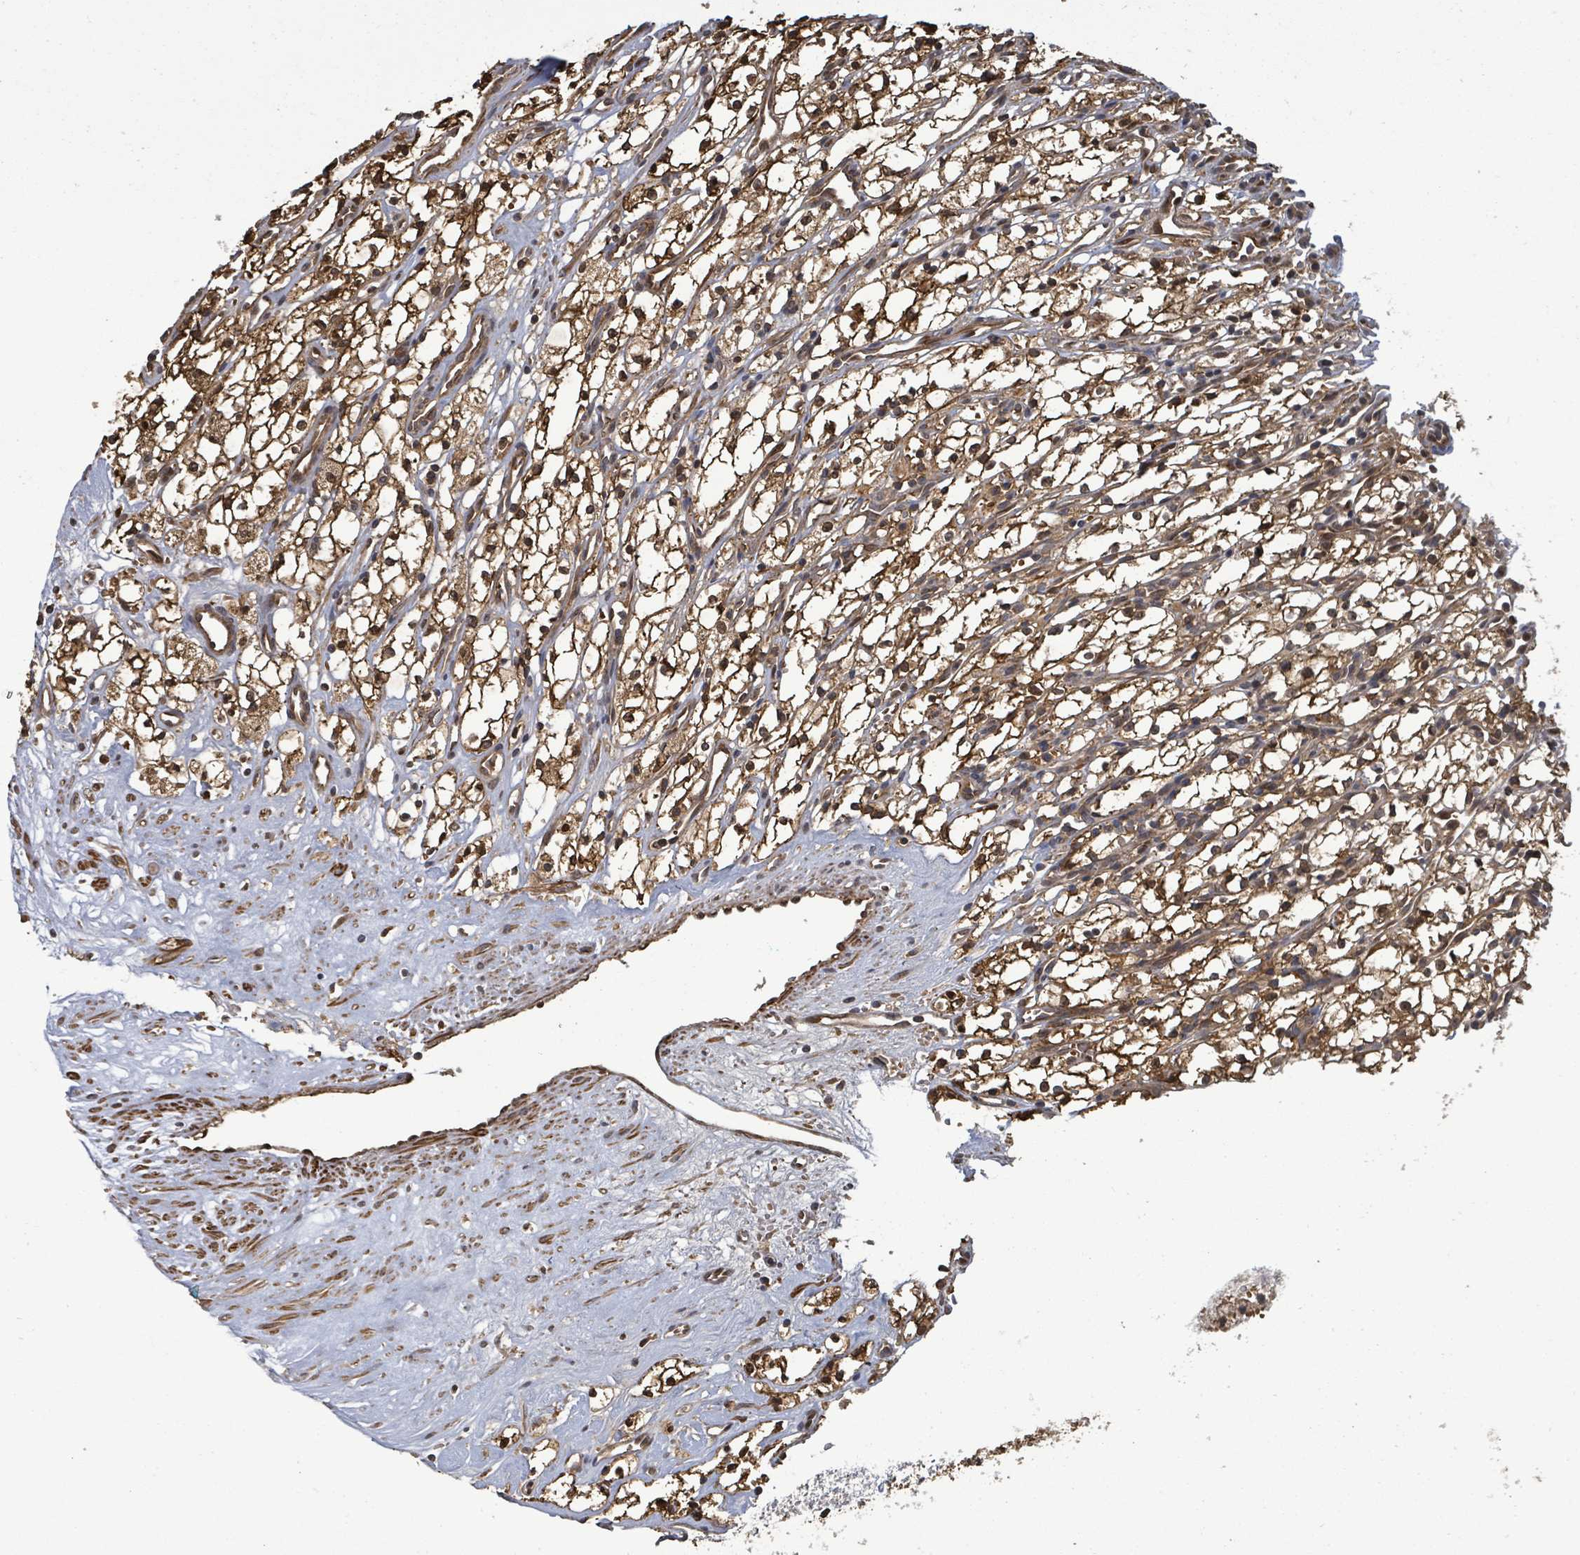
{"staining": {"intensity": "moderate", "quantity": ">75%", "location": "cytoplasmic/membranous,nuclear"}, "tissue": "renal cancer", "cell_type": "Tumor cells", "image_type": "cancer", "snomed": [{"axis": "morphology", "description": "Adenocarcinoma, NOS"}, {"axis": "topography", "description": "Kidney"}], "caption": "The immunohistochemical stain shows moderate cytoplasmic/membranous and nuclear staining in tumor cells of renal cancer tissue.", "gene": "MAP3K6", "patient": {"sex": "male", "age": 59}}